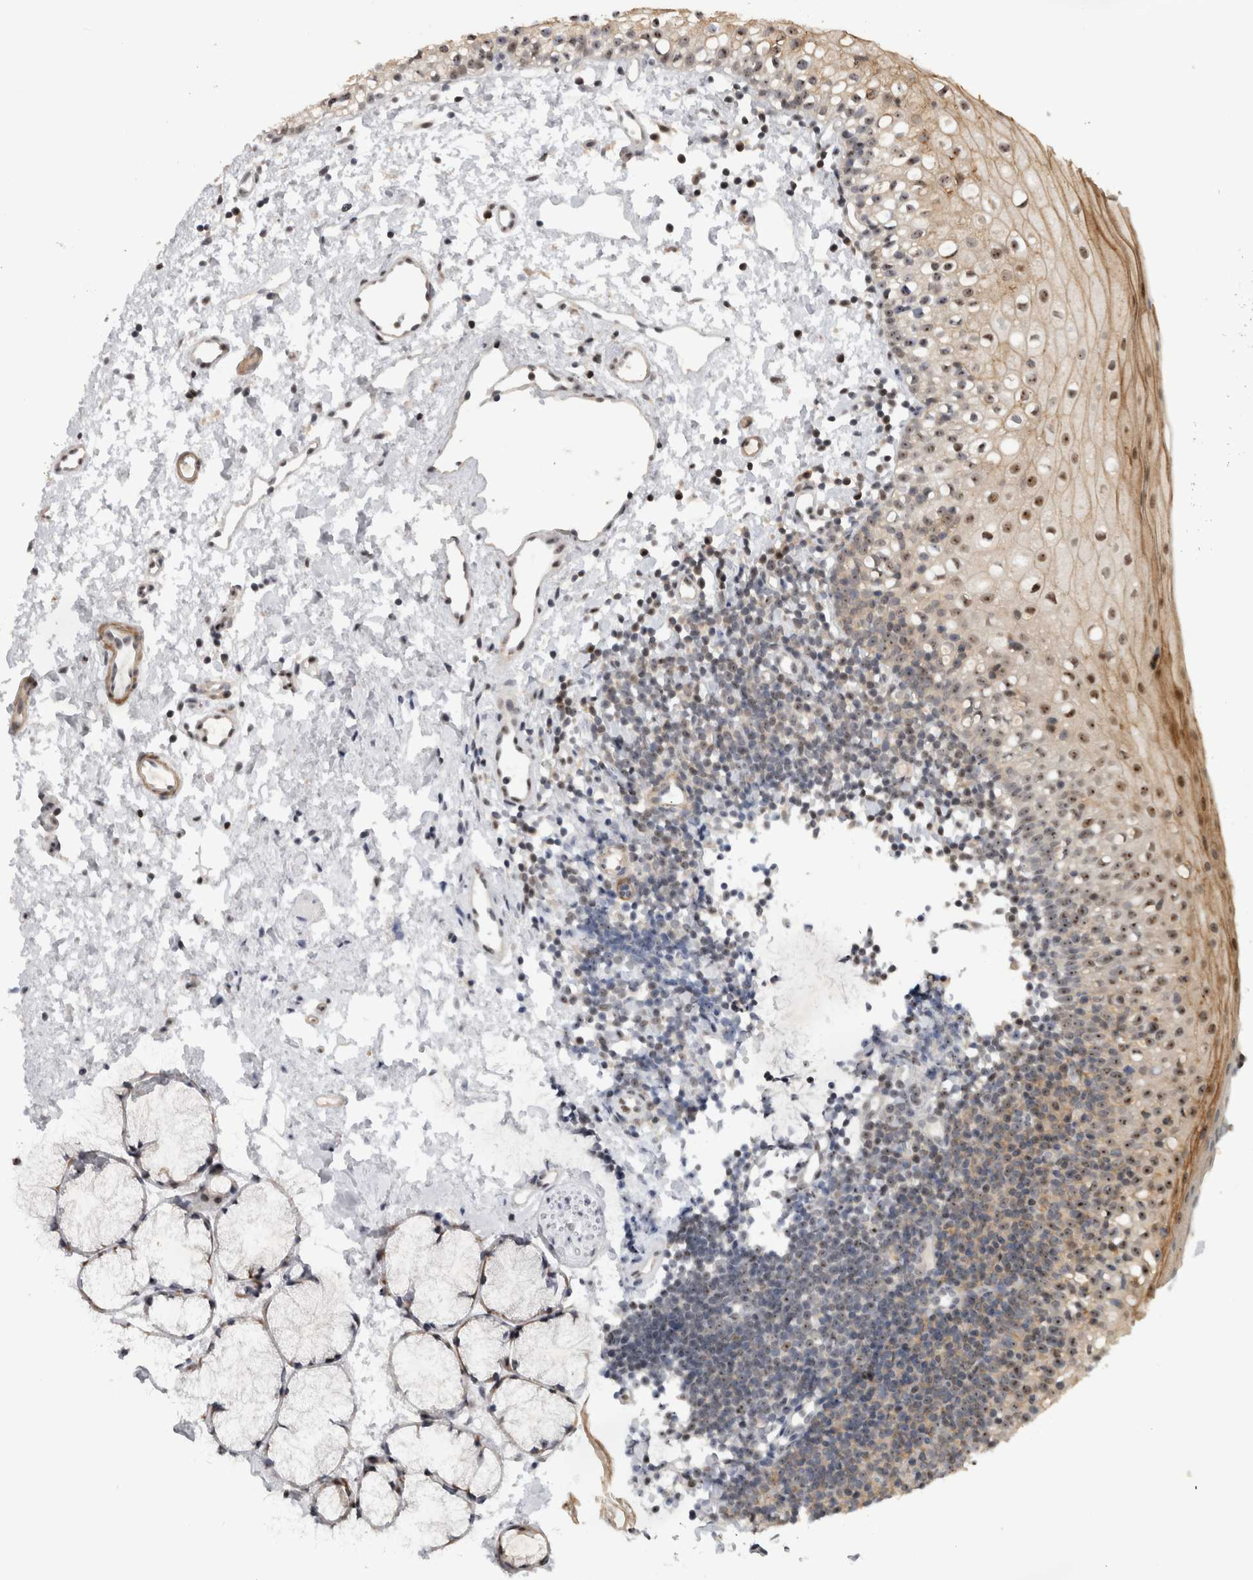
{"staining": {"intensity": "moderate", "quantity": ">75%", "location": "nuclear"}, "tissue": "oral mucosa", "cell_type": "Squamous epithelial cells", "image_type": "normal", "snomed": [{"axis": "morphology", "description": "Normal tissue, NOS"}, {"axis": "topography", "description": "Oral tissue"}], "caption": "Unremarkable oral mucosa exhibits moderate nuclear staining in approximately >75% of squamous epithelial cells The staining is performed using DAB brown chromogen to label protein expression. The nuclei are counter-stained blue using hematoxylin..", "gene": "TDRD7", "patient": {"sex": "male", "age": 28}}